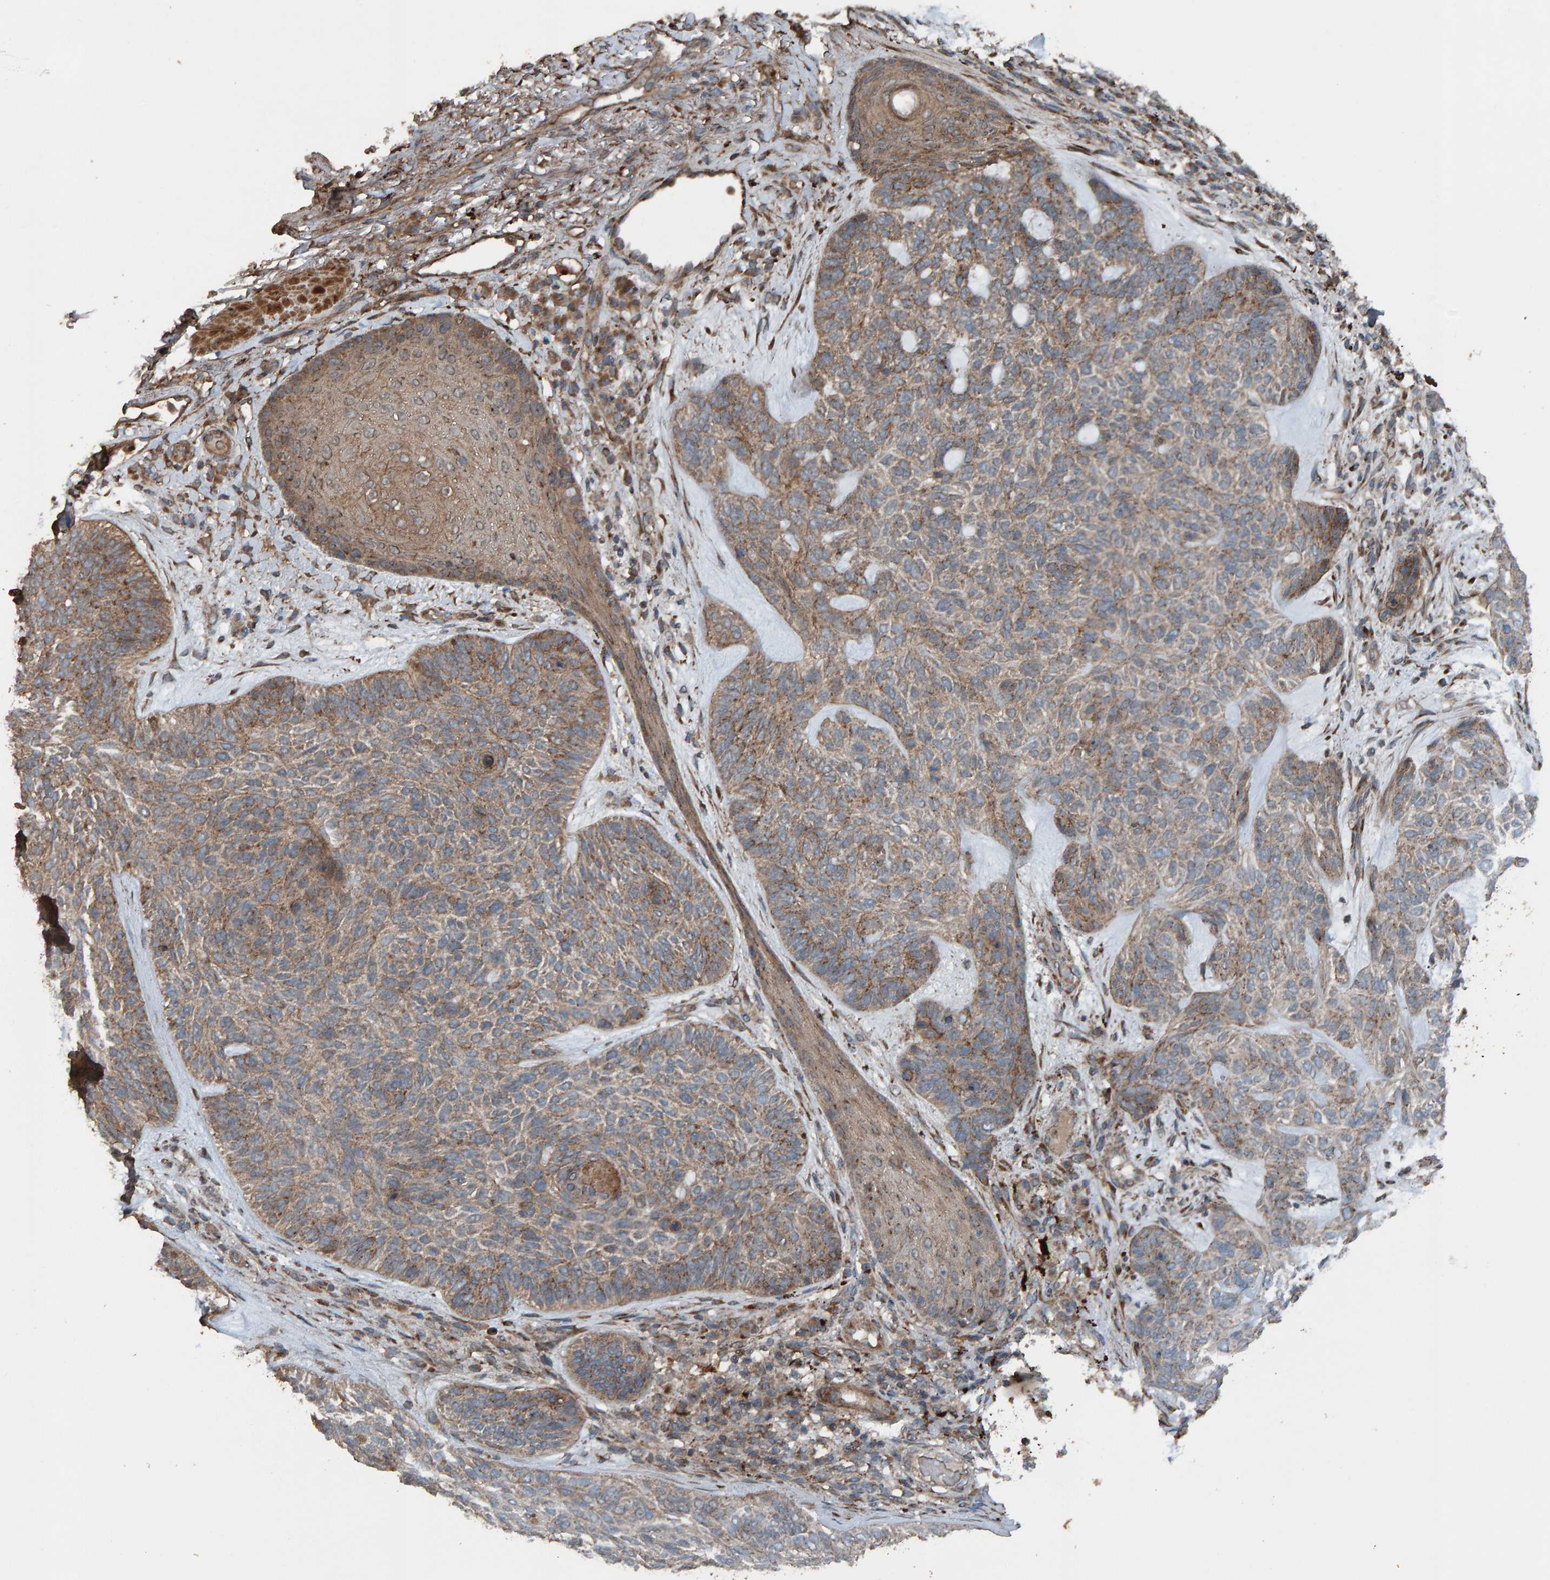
{"staining": {"intensity": "weak", "quantity": ">75%", "location": "cytoplasmic/membranous"}, "tissue": "skin cancer", "cell_type": "Tumor cells", "image_type": "cancer", "snomed": [{"axis": "morphology", "description": "Basal cell carcinoma"}, {"axis": "topography", "description": "Skin"}], "caption": "About >75% of tumor cells in human basal cell carcinoma (skin) demonstrate weak cytoplasmic/membranous protein staining as visualized by brown immunohistochemical staining.", "gene": "DUS1L", "patient": {"sex": "male", "age": 55}}